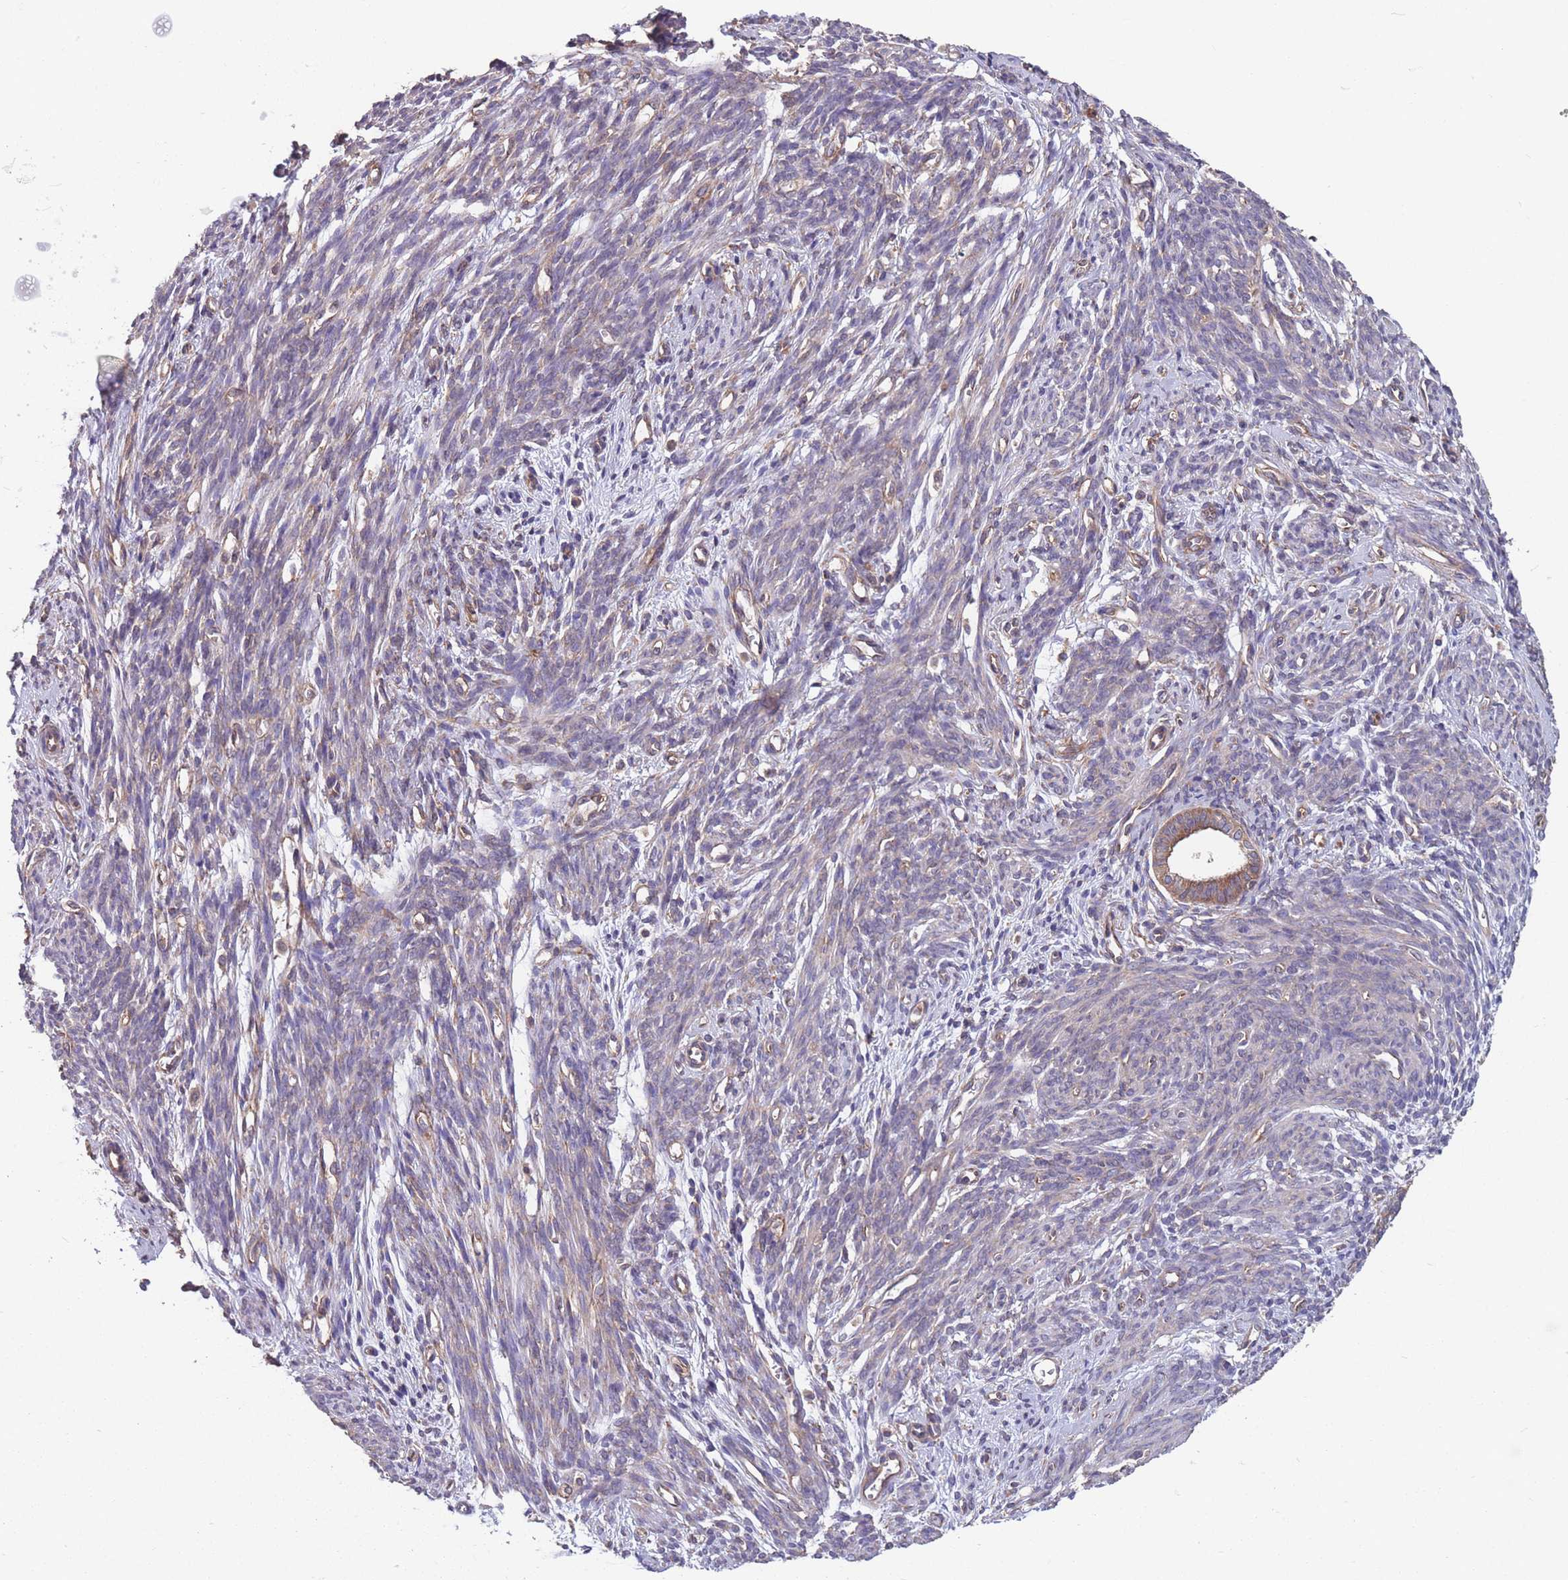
{"staining": {"intensity": "moderate", "quantity": ">75%", "location": "cytoplasmic/membranous"}, "tissue": "endometrial cancer", "cell_type": "Tumor cells", "image_type": "cancer", "snomed": [{"axis": "morphology", "description": "Adenocarcinoma, NOS"}, {"axis": "topography", "description": "Endometrium"}], "caption": "Adenocarcinoma (endometrial) tissue shows moderate cytoplasmic/membranous staining in about >75% of tumor cells, visualized by immunohistochemistry. (brown staining indicates protein expression, while blue staining denotes nuclei).", "gene": "ZPR1", "patient": {"sex": "female", "age": 75}}